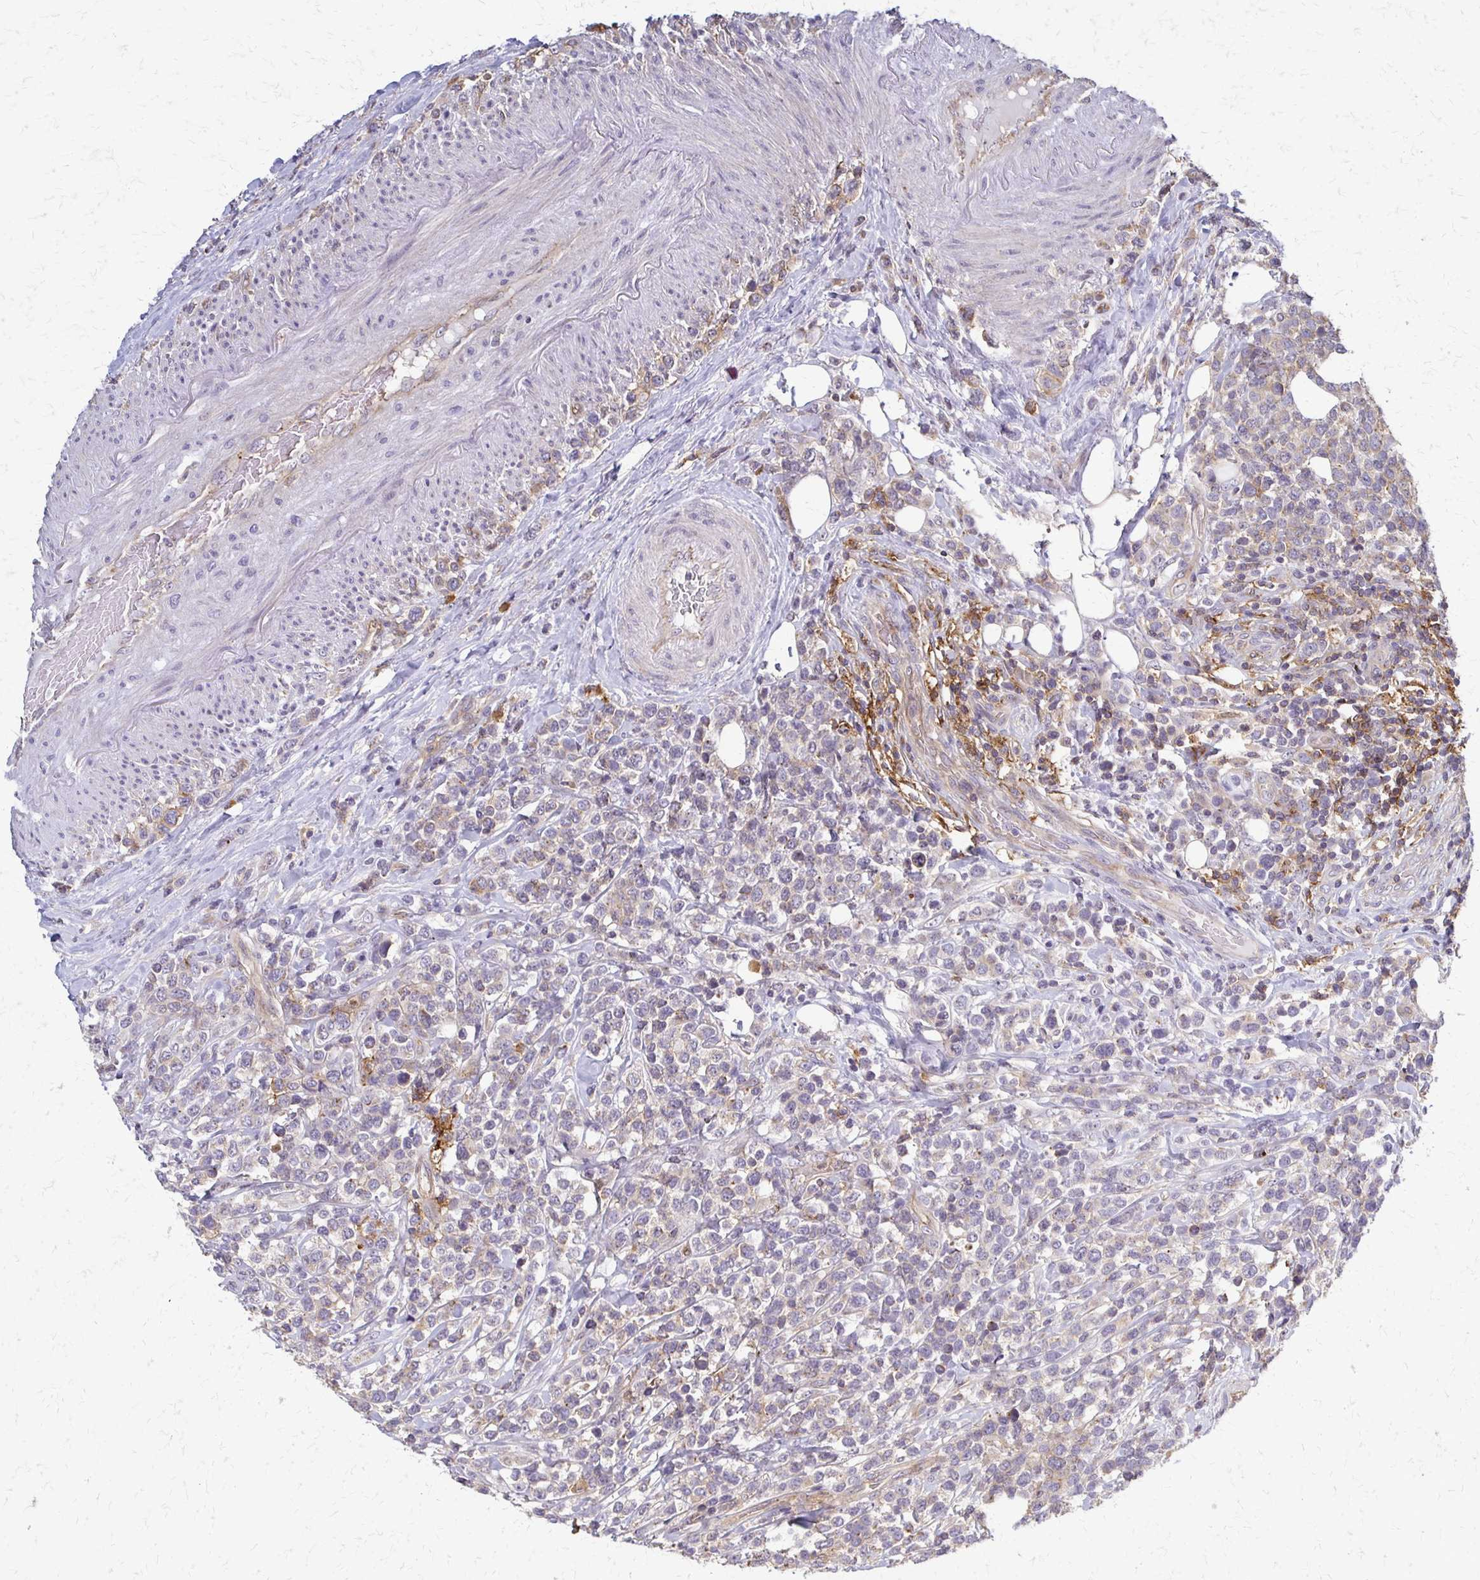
{"staining": {"intensity": "weak", "quantity": "<25%", "location": "cytoplasmic/membranous"}, "tissue": "lymphoma", "cell_type": "Tumor cells", "image_type": "cancer", "snomed": [{"axis": "morphology", "description": "Malignant lymphoma, non-Hodgkin's type, High grade"}, {"axis": "topography", "description": "Soft tissue"}], "caption": "This is a histopathology image of immunohistochemistry staining of lymphoma, which shows no expression in tumor cells.", "gene": "SLC9A9", "patient": {"sex": "female", "age": 56}}